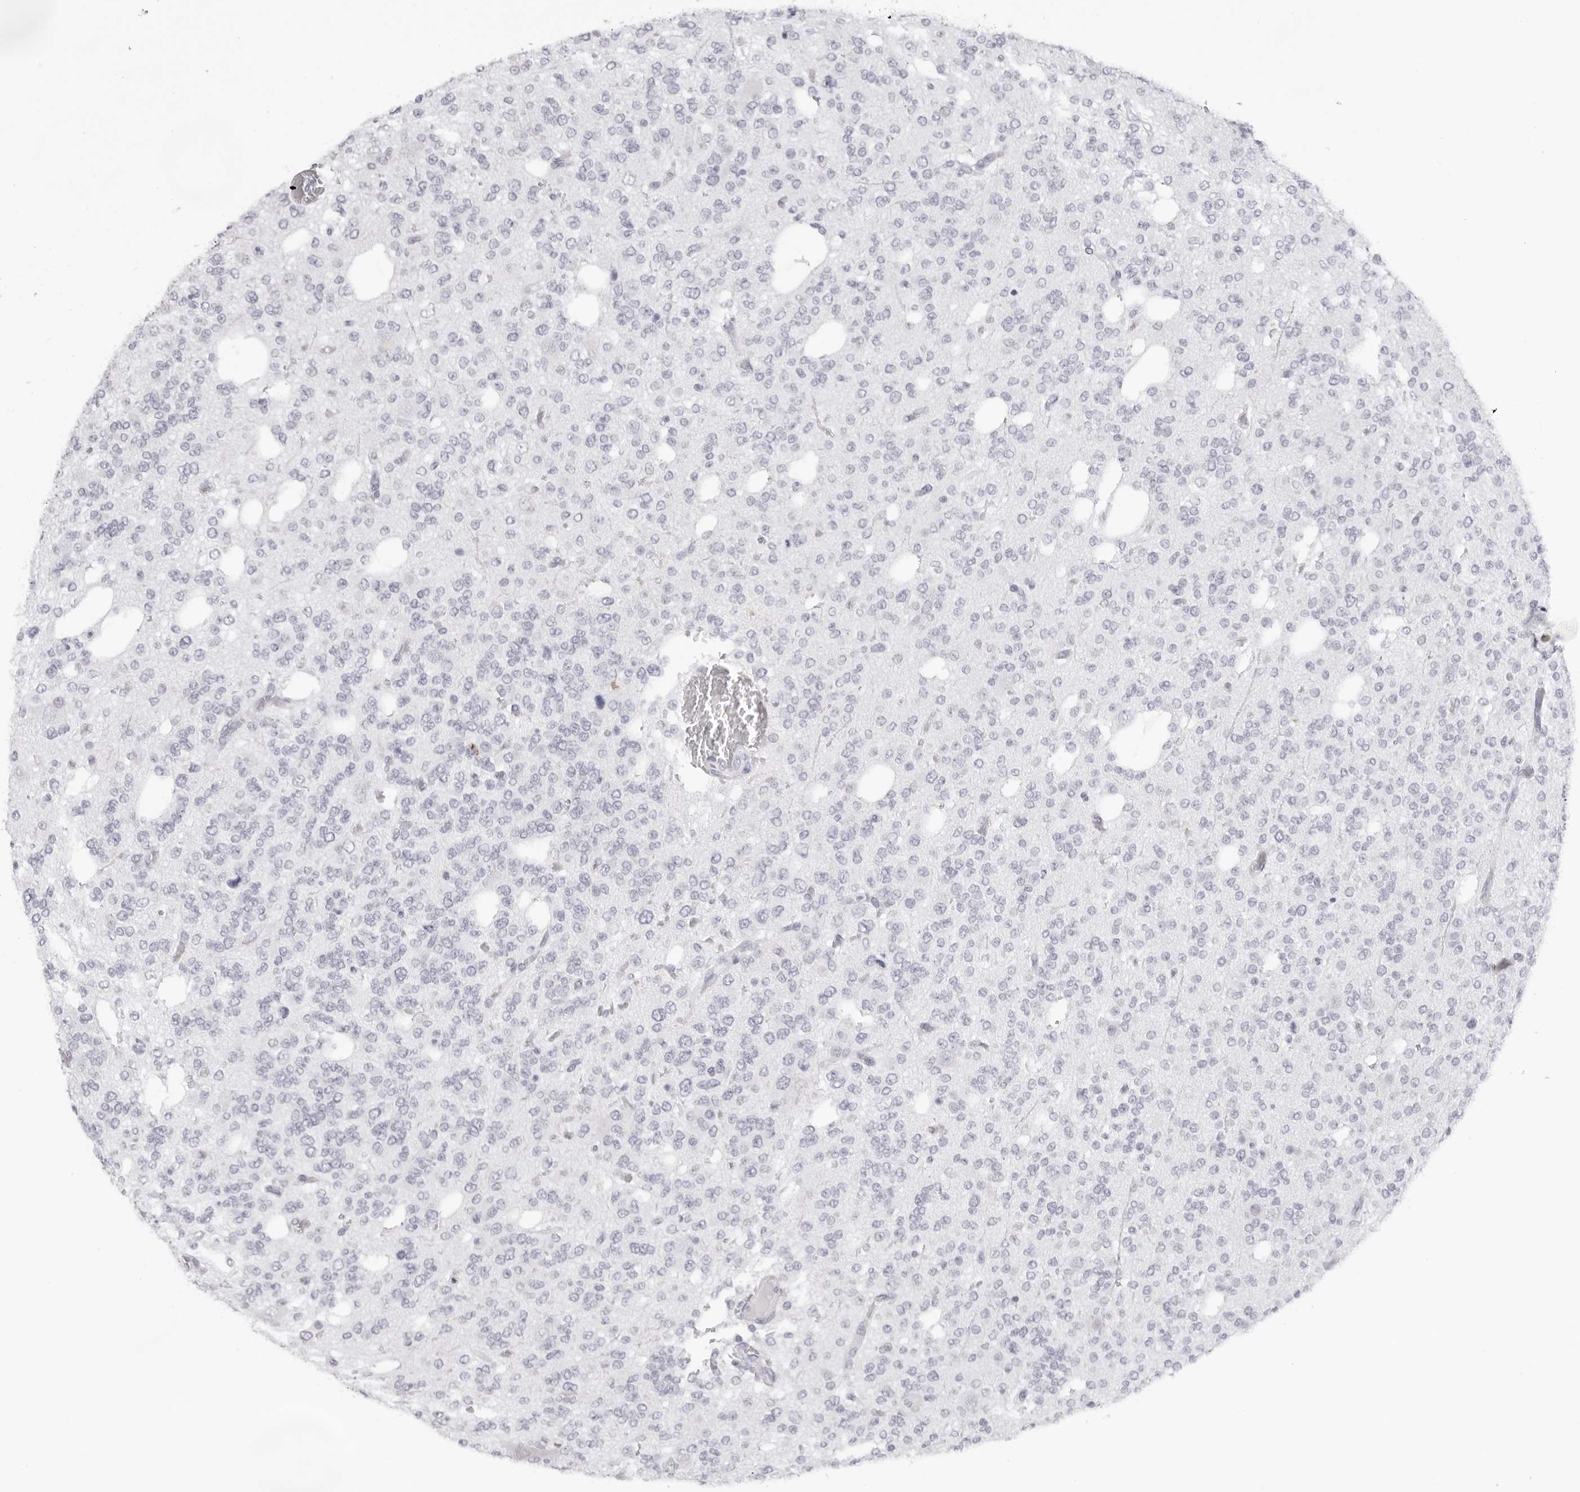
{"staining": {"intensity": "negative", "quantity": "none", "location": "none"}, "tissue": "glioma", "cell_type": "Tumor cells", "image_type": "cancer", "snomed": [{"axis": "morphology", "description": "Glioma, malignant, Low grade"}, {"axis": "topography", "description": "Brain"}], "caption": "Tumor cells show no significant staining in malignant glioma (low-grade).", "gene": "KLK12", "patient": {"sex": "male", "age": 38}}